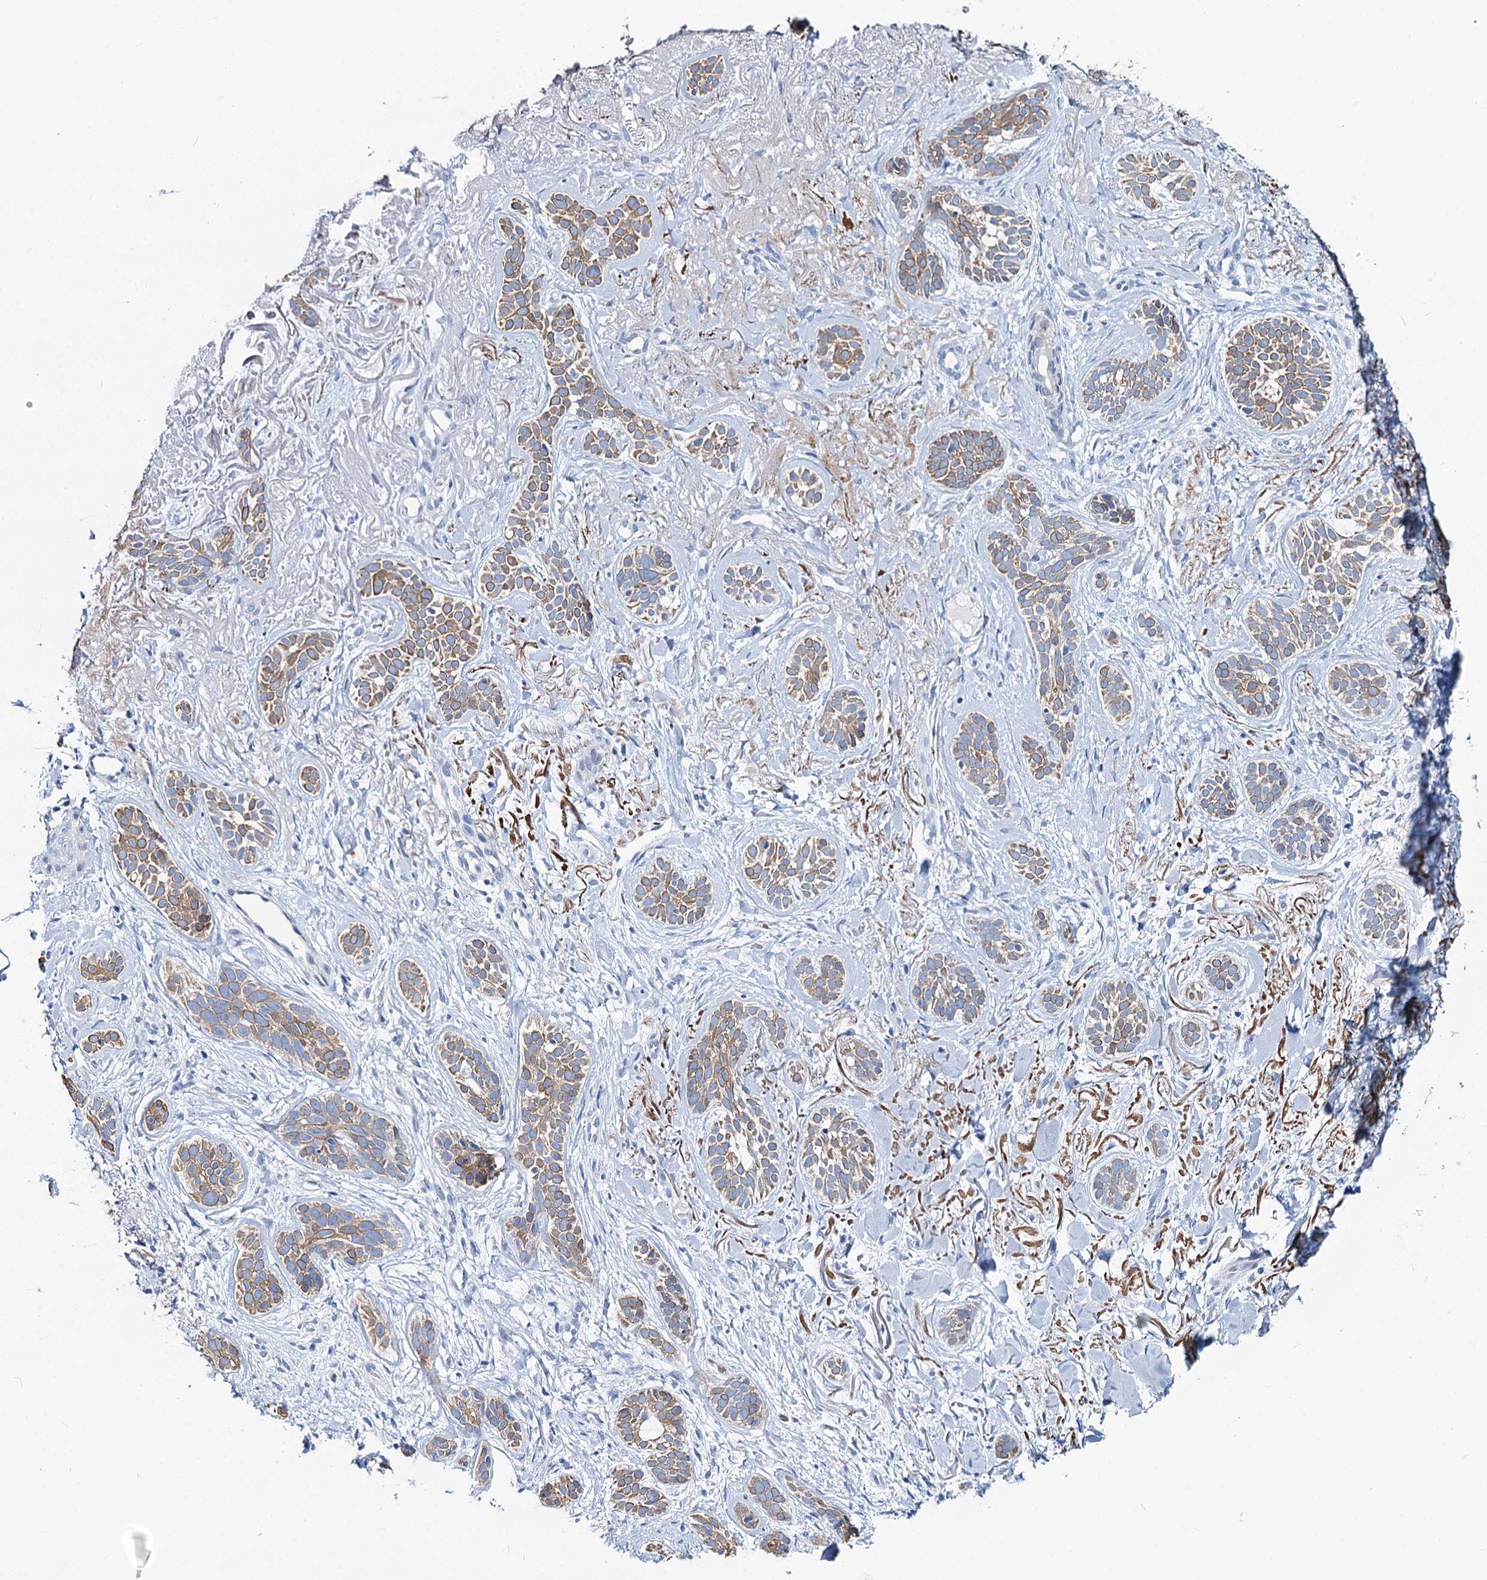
{"staining": {"intensity": "moderate", "quantity": ">75%", "location": "cytoplasmic/membranous"}, "tissue": "skin cancer", "cell_type": "Tumor cells", "image_type": "cancer", "snomed": [{"axis": "morphology", "description": "Basal cell carcinoma"}, {"axis": "topography", "description": "Skin"}], "caption": "This is an image of IHC staining of skin cancer (basal cell carcinoma), which shows moderate expression in the cytoplasmic/membranous of tumor cells.", "gene": "TOX3", "patient": {"sex": "male", "age": 71}}